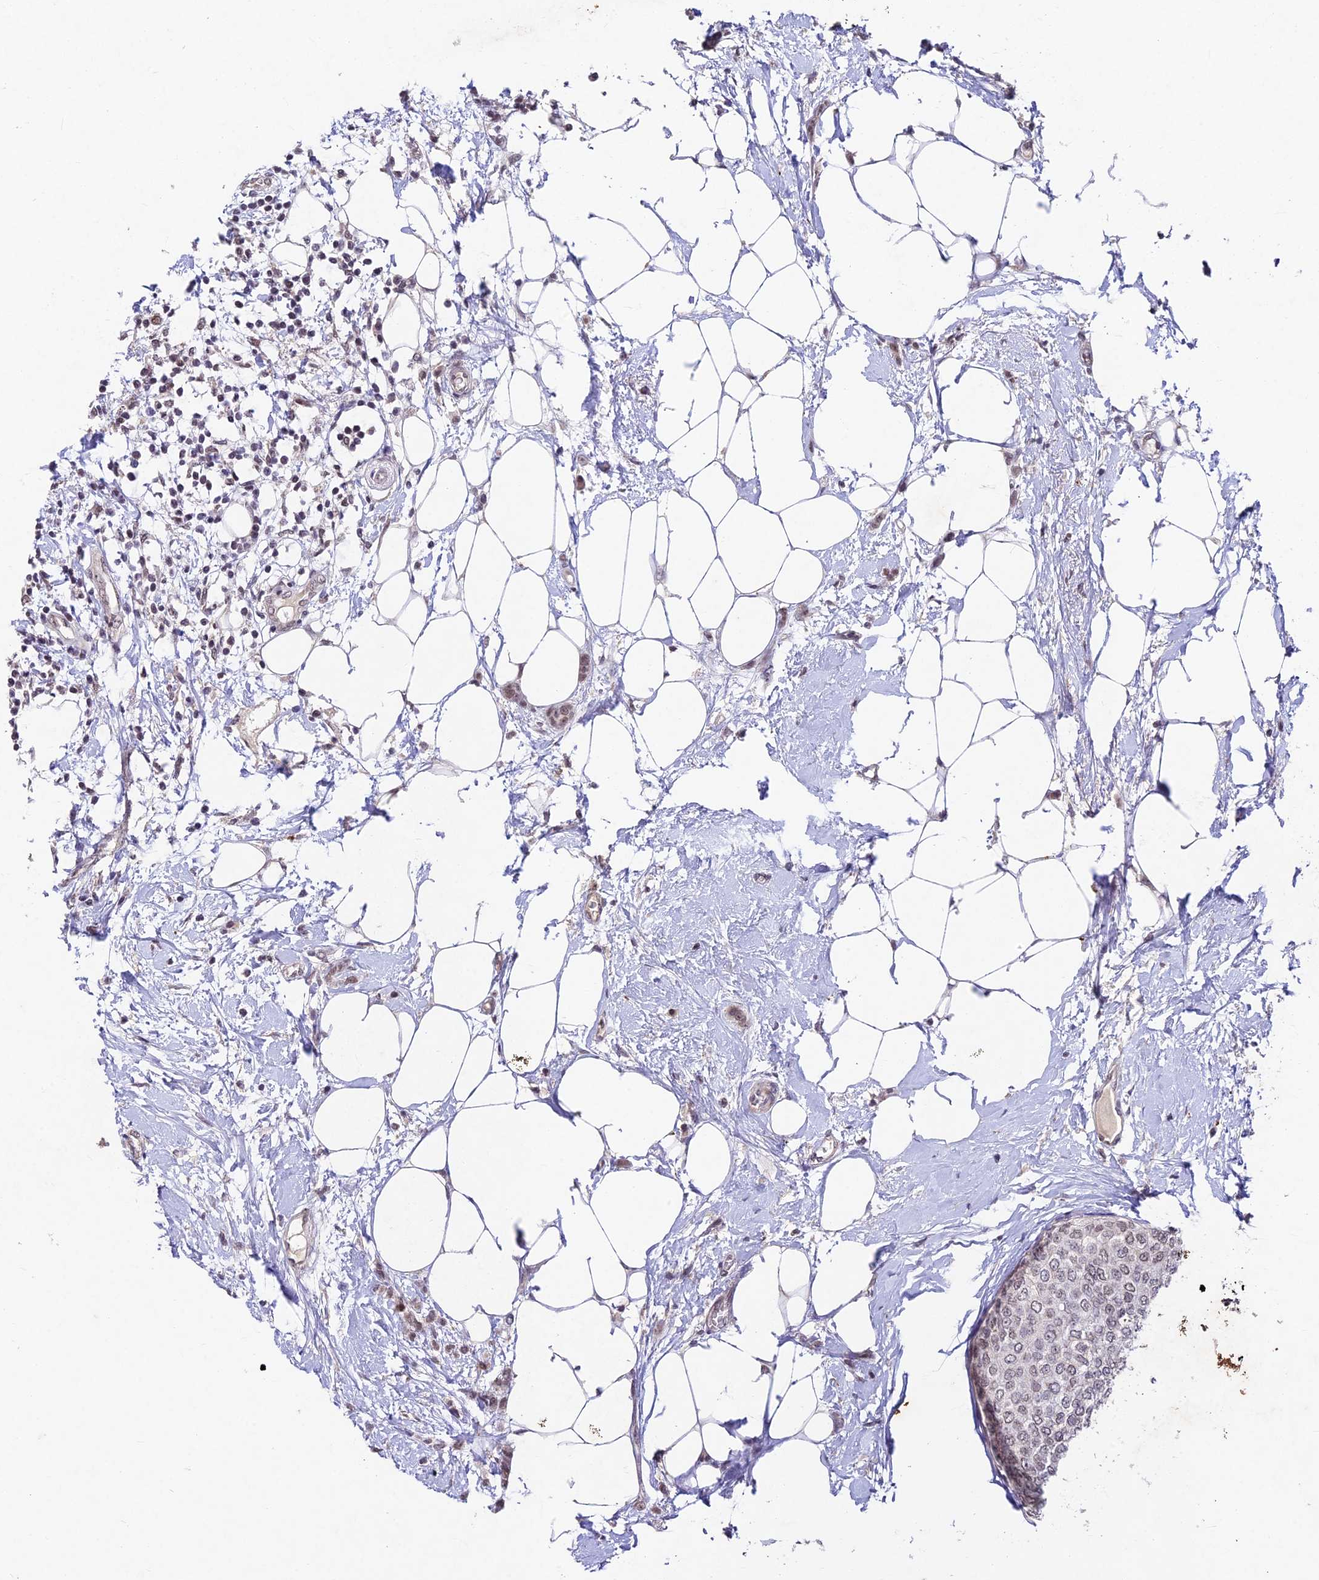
{"staining": {"intensity": "moderate", "quantity": ">75%", "location": "nuclear"}, "tissue": "breast cancer", "cell_type": "Tumor cells", "image_type": "cancer", "snomed": [{"axis": "morphology", "description": "Duct carcinoma"}, {"axis": "topography", "description": "Breast"}], "caption": "A histopathology image showing moderate nuclear staining in approximately >75% of tumor cells in breast cancer (intraductal carcinoma), as visualized by brown immunohistochemical staining.", "gene": "RAVER1", "patient": {"sex": "female", "age": 72}}